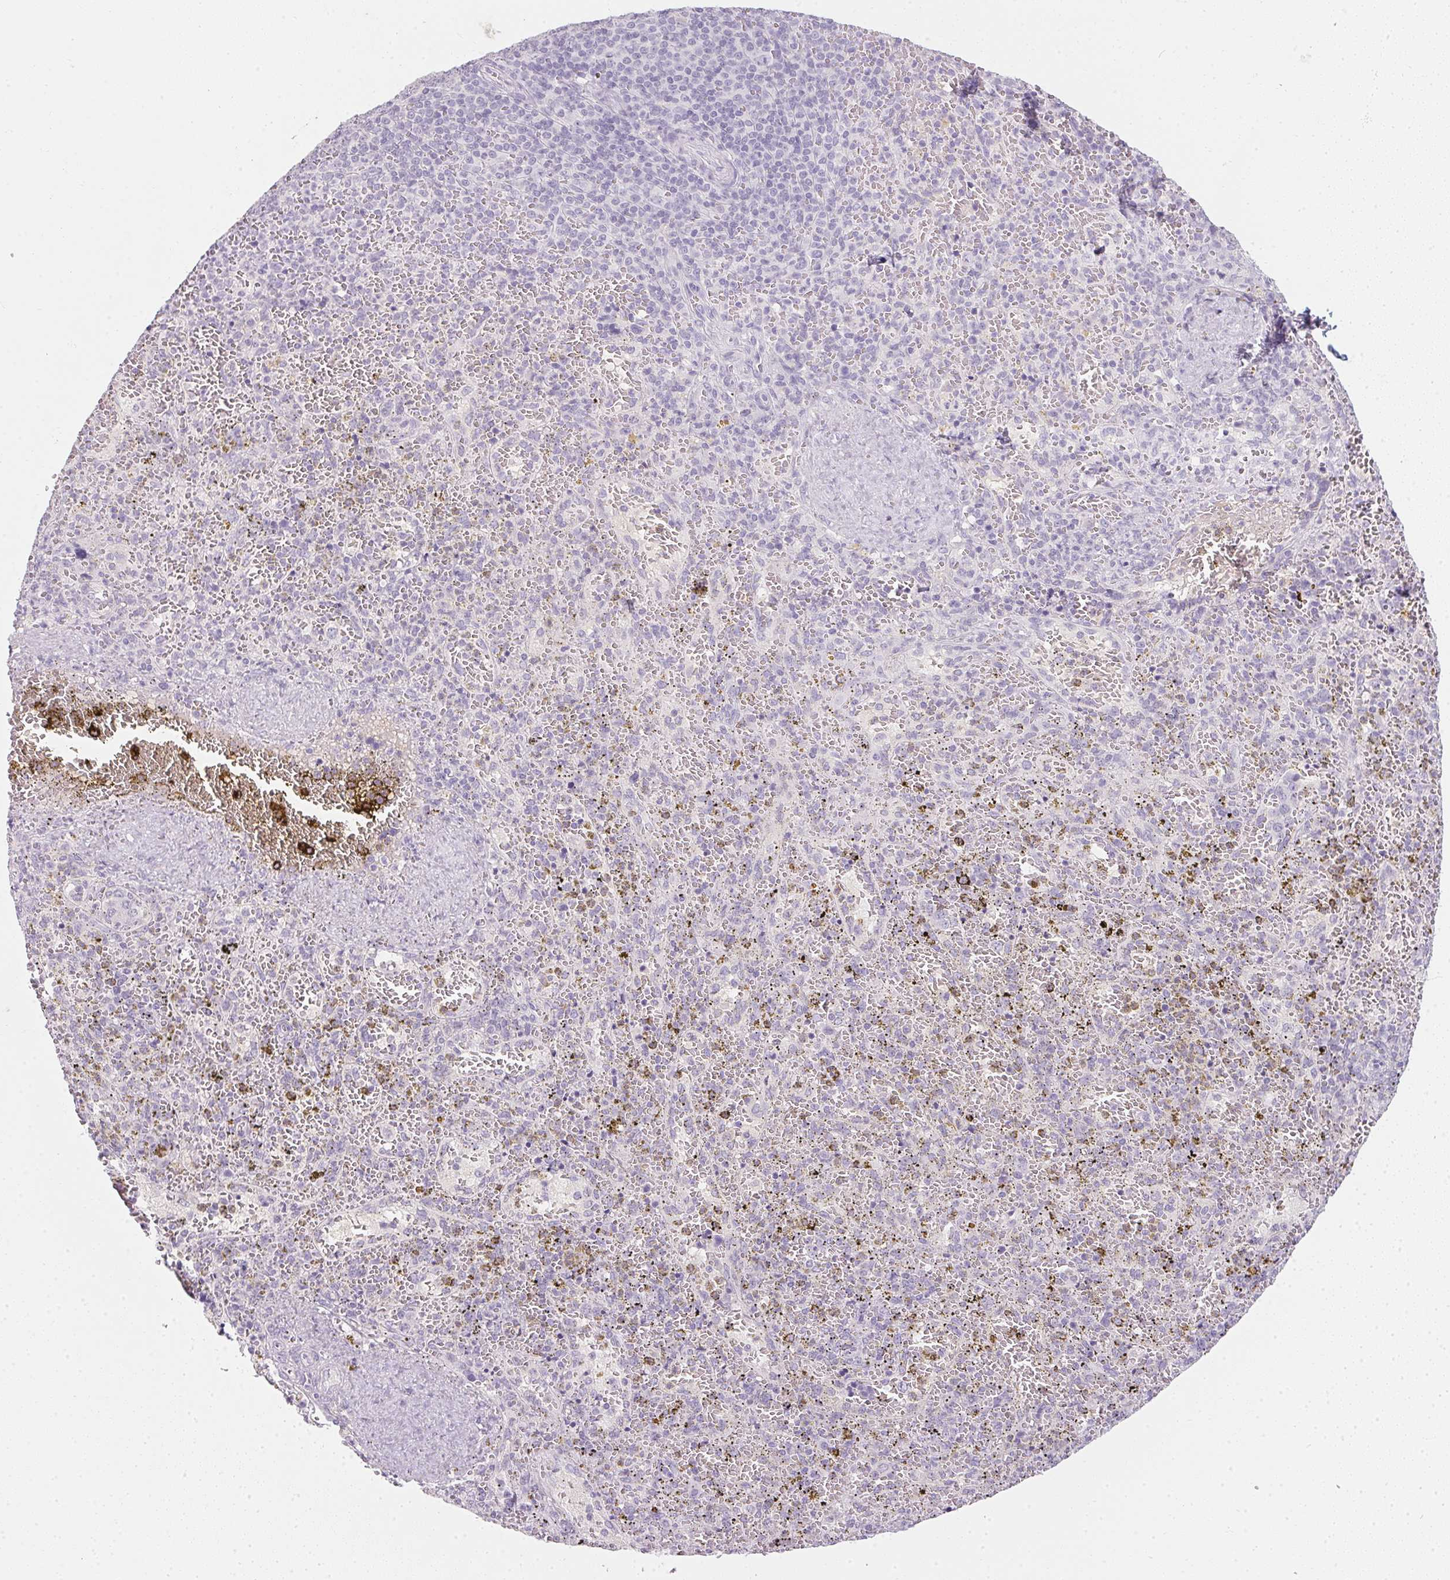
{"staining": {"intensity": "negative", "quantity": "none", "location": "none"}, "tissue": "spleen", "cell_type": "Cells in red pulp", "image_type": "normal", "snomed": [{"axis": "morphology", "description": "Normal tissue, NOS"}, {"axis": "topography", "description": "Spleen"}], "caption": "This is an immunohistochemistry (IHC) image of unremarkable human spleen. There is no expression in cells in red pulp.", "gene": "TMEM72", "patient": {"sex": "female", "age": 50}}